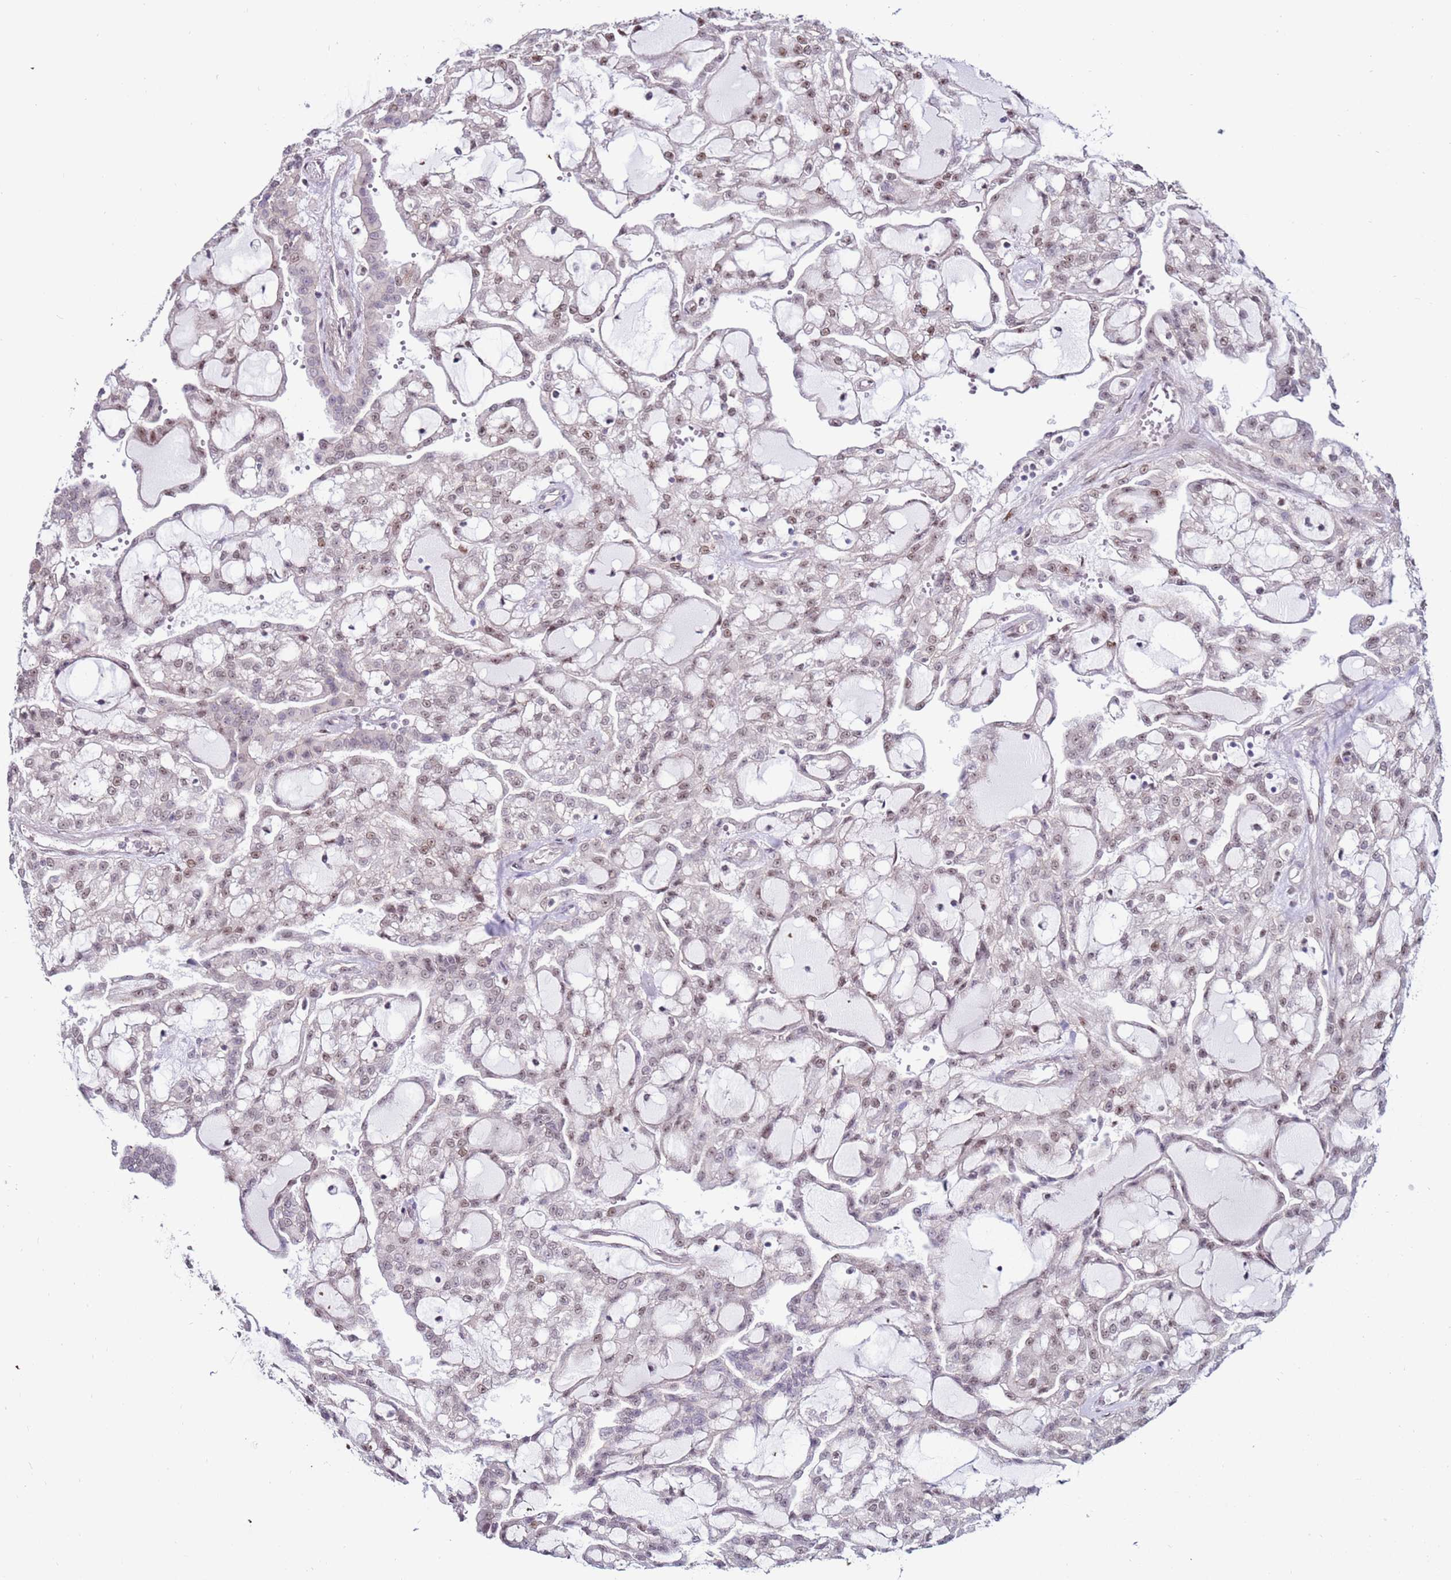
{"staining": {"intensity": "weak", "quantity": "<25%", "location": "nuclear"}, "tissue": "renal cancer", "cell_type": "Tumor cells", "image_type": "cancer", "snomed": [{"axis": "morphology", "description": "Adenocarcinoma, NOS"}, {"axis": "topography", "description": "Kidney"}], "caption": "An IHC histopathology image of renal cancer is shown. There is no staining in tumor cells of renal cancer.", "gene": "KPNA4", "patient": {"sex": "male", "age": 63}}